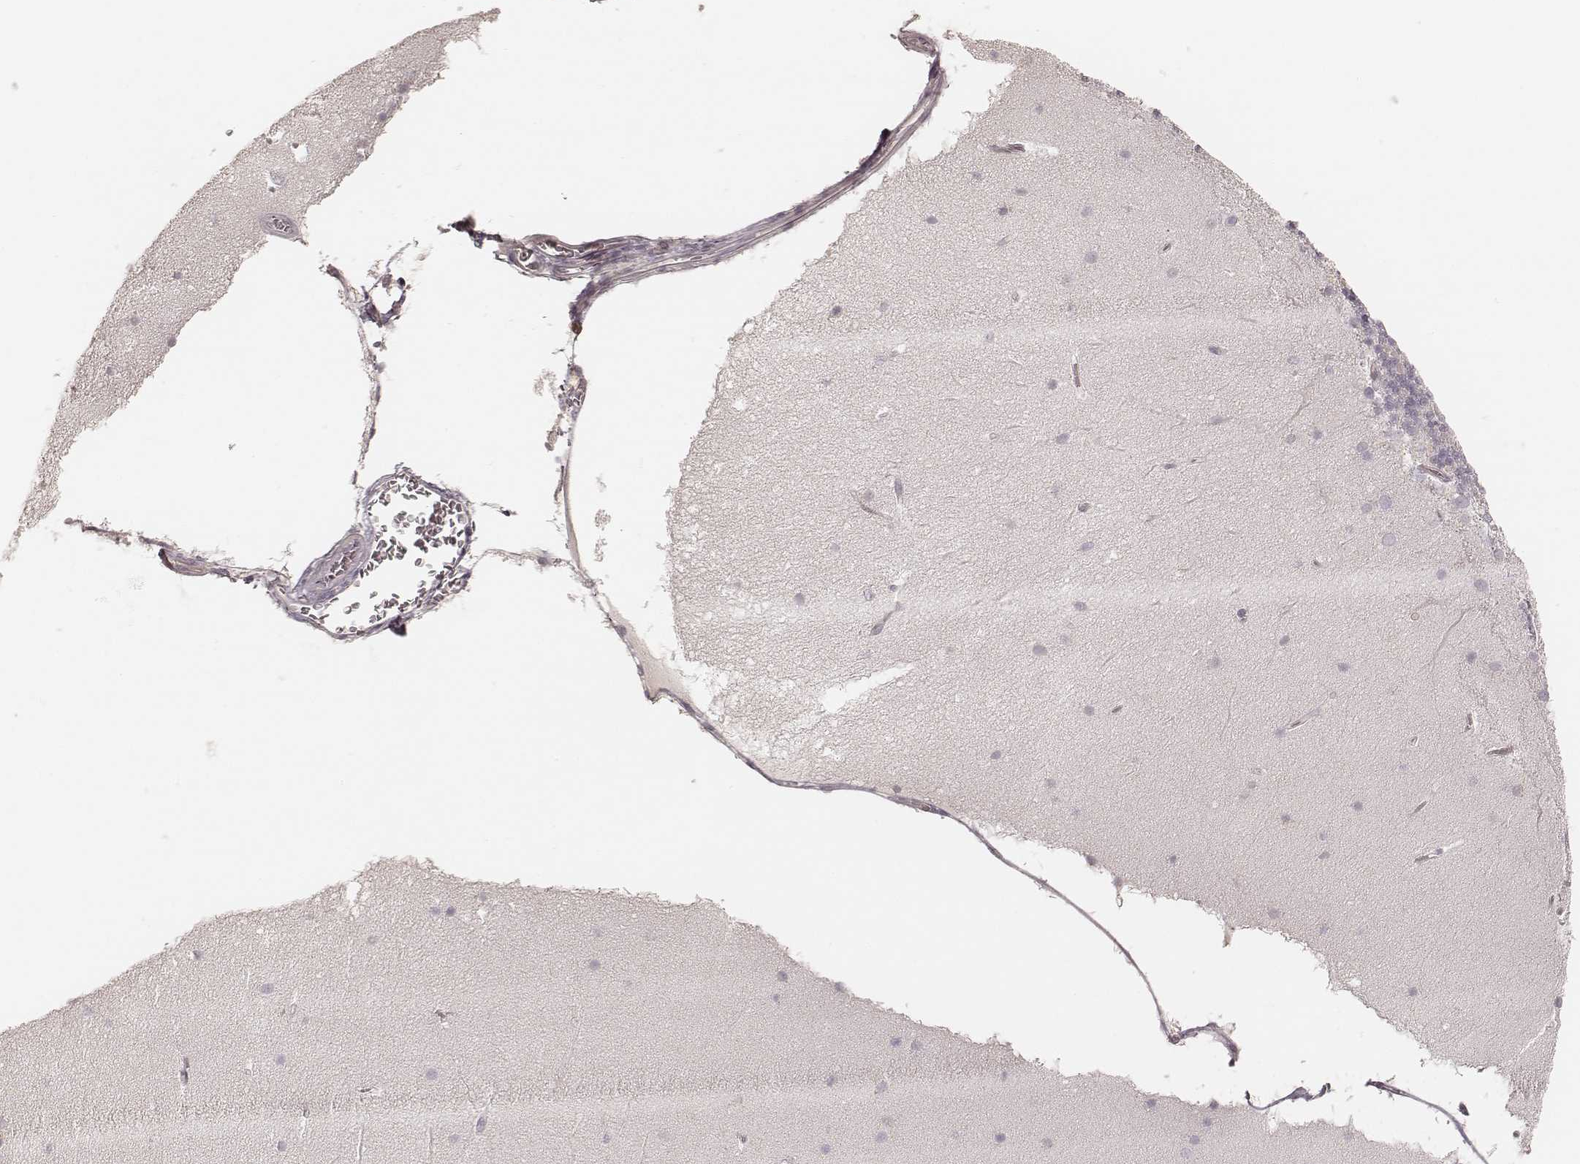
{"staining": {"intensity": "negative", "quantity": "none", "location": "none"}, "tissue": "cerebellum", "cell_type": "Cells in granular layer", "image_type": "normal", "snomed": [{"axis": "morphology", "description": "Normal tissue, NOS"}, {"axis": "topography", "description": "Cerebellum"}], "caption": "Human cerebellum stained for a protein using immunohistochemistry (IHC) shows no positivity in cells in granular layer.", "gene": "GORASP2", "patient": {"sex": "female", "age": 19}}